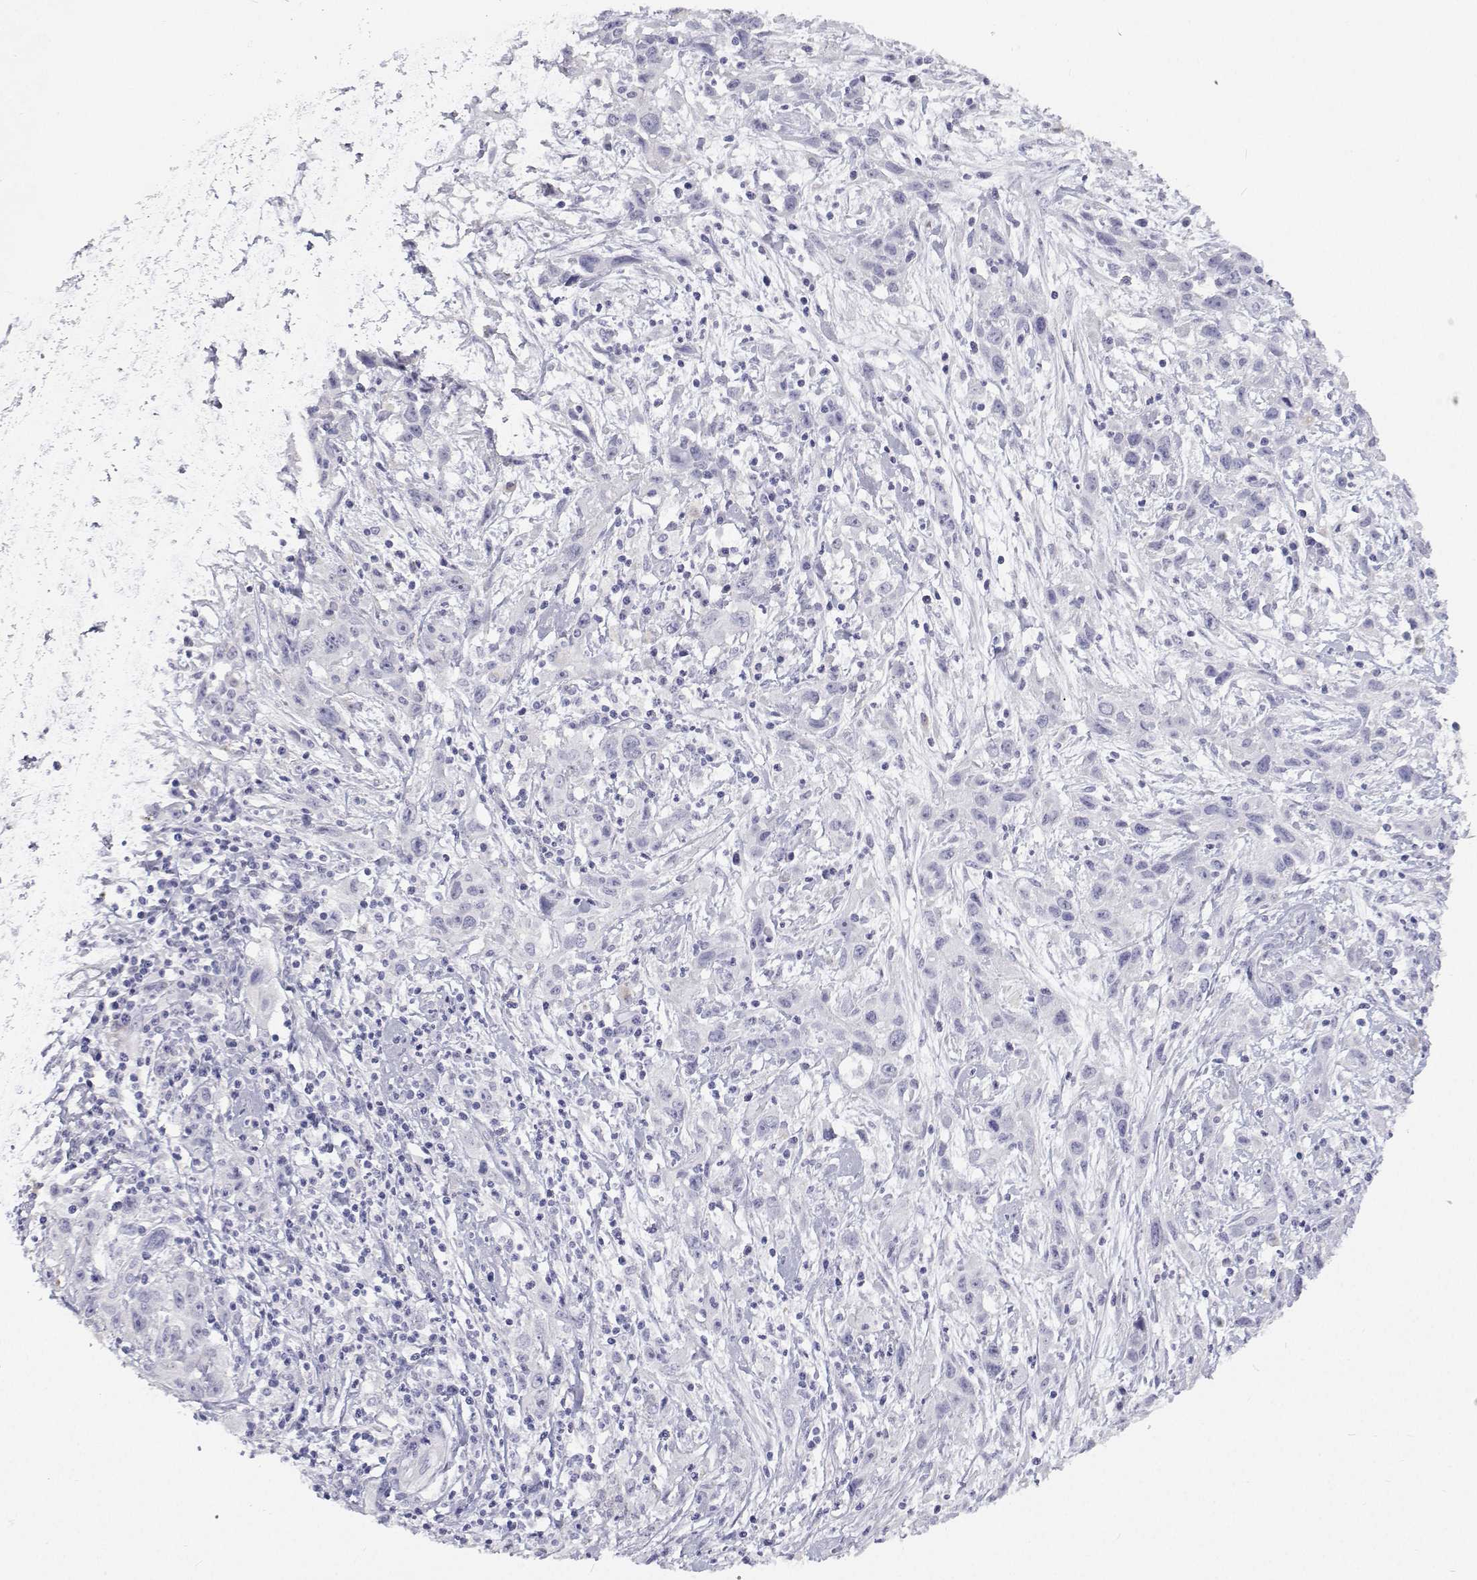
{"staining": {"intensity": "negative", "quantity": "none", "location": "none"}, "tissue": "cervical cancer", "cell_type": "Tumor cells", "image_type": "cancer", "snomed": [{"axis": "morphology", "description": "Squamous cell carcinoma, NOS"}, {"axis": "topography", "description": "Cervix"}], "caption": "IHC histopathology image of human cervical cancer (squamous cell carcinoma) stained for a protein (brown), which reveals no expression in tumor cells. (DAB immunohistochemistry with hematoxylin counter stain).", "gene": "NCR2", "patient": {"sex": "female", "age": 38}}